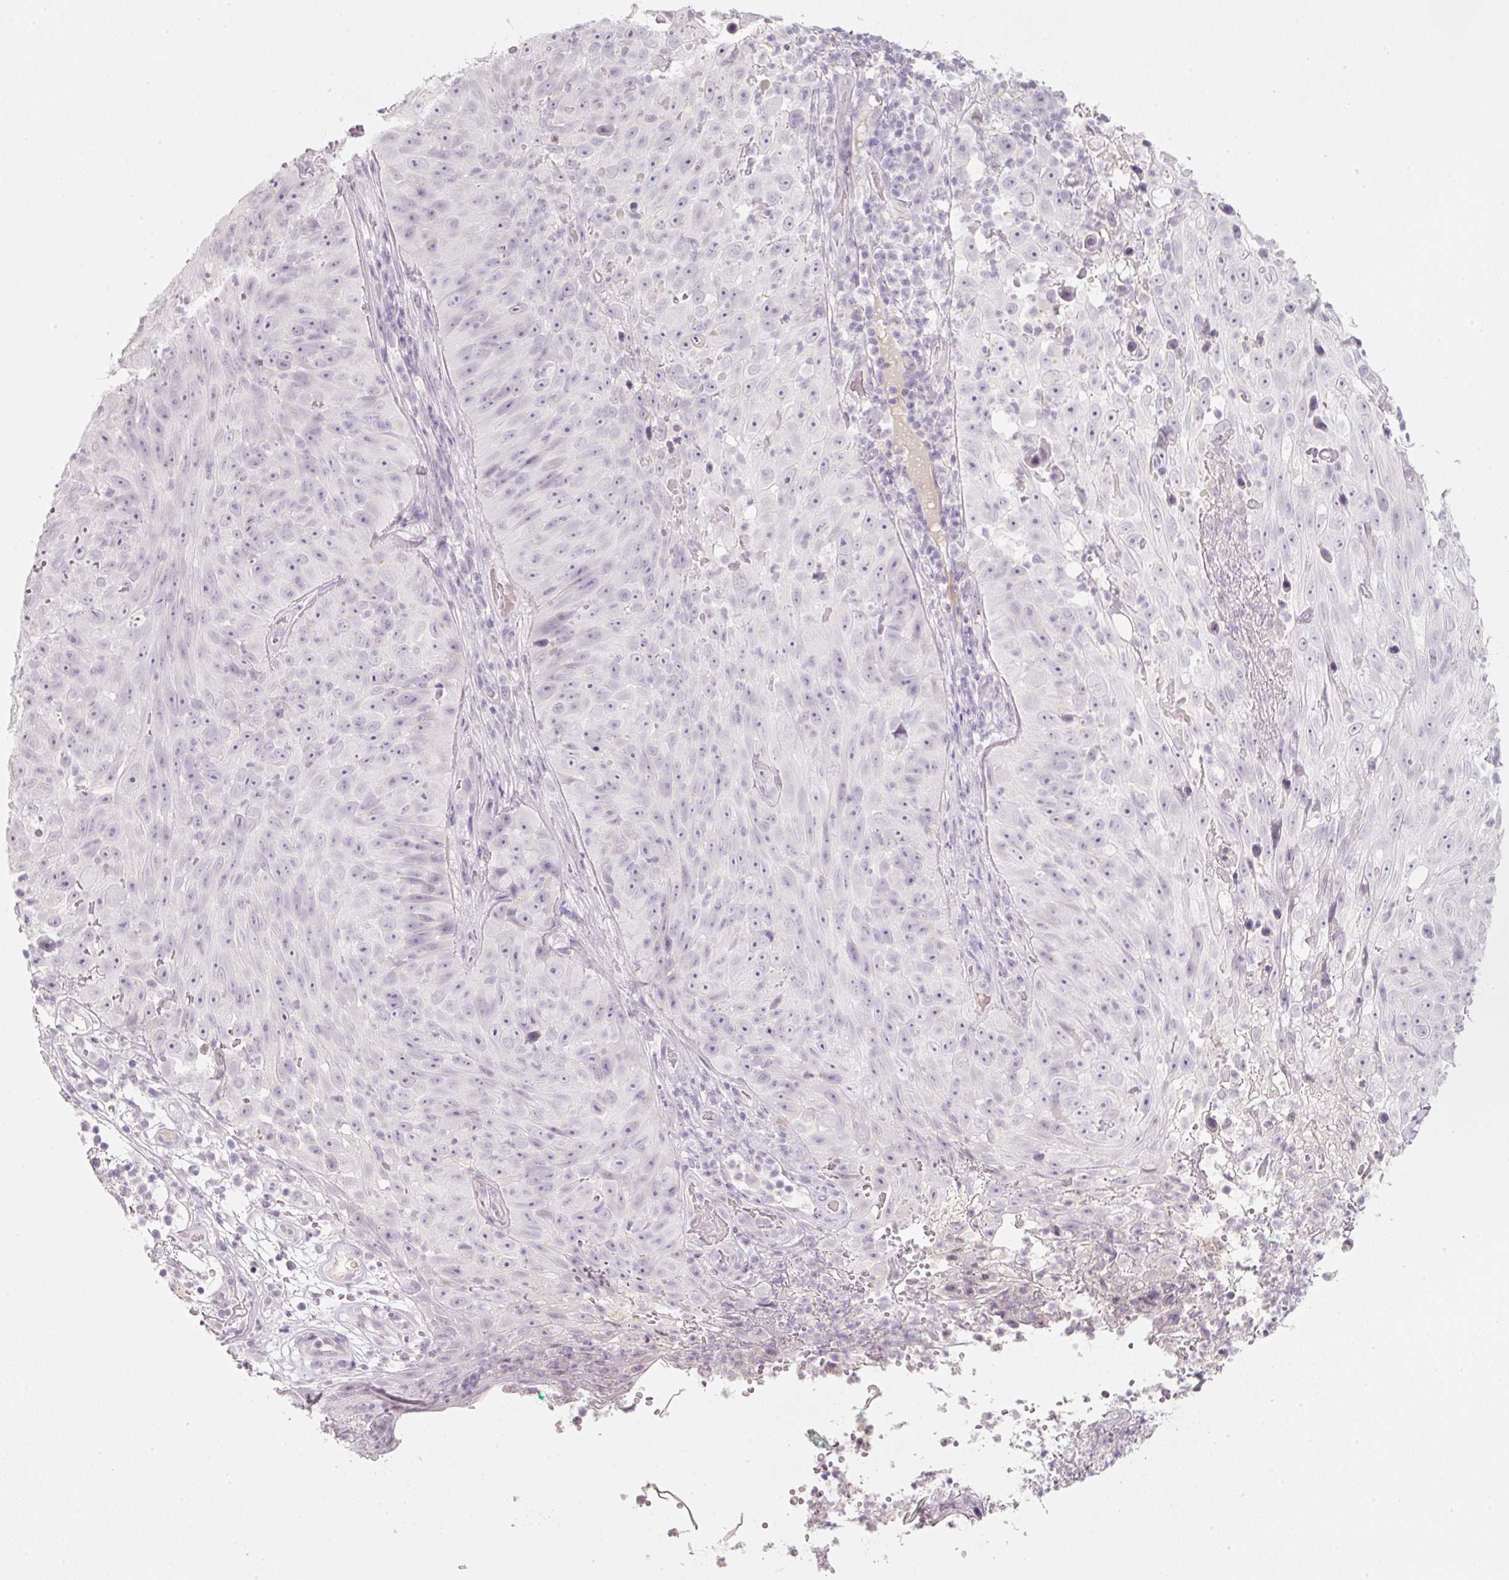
{"staining": {"intensity": "negative", "quantity": "none", "location": "none"}, "tissue": "skin cancer", "cell_type": "Tumor cells", "image_type": "cancer", "snomed": [{"axis": "morphology", "description": "Squamous cell carcinoma, NOS"}, {"axis": "topography", "description": "Skin"}], "caption": "Immunohistochemistry of skin cancer shows no expression in tumor cells.", "gene": "ENSG00000206549", "patient": {"sex": "female", "age": 87}}